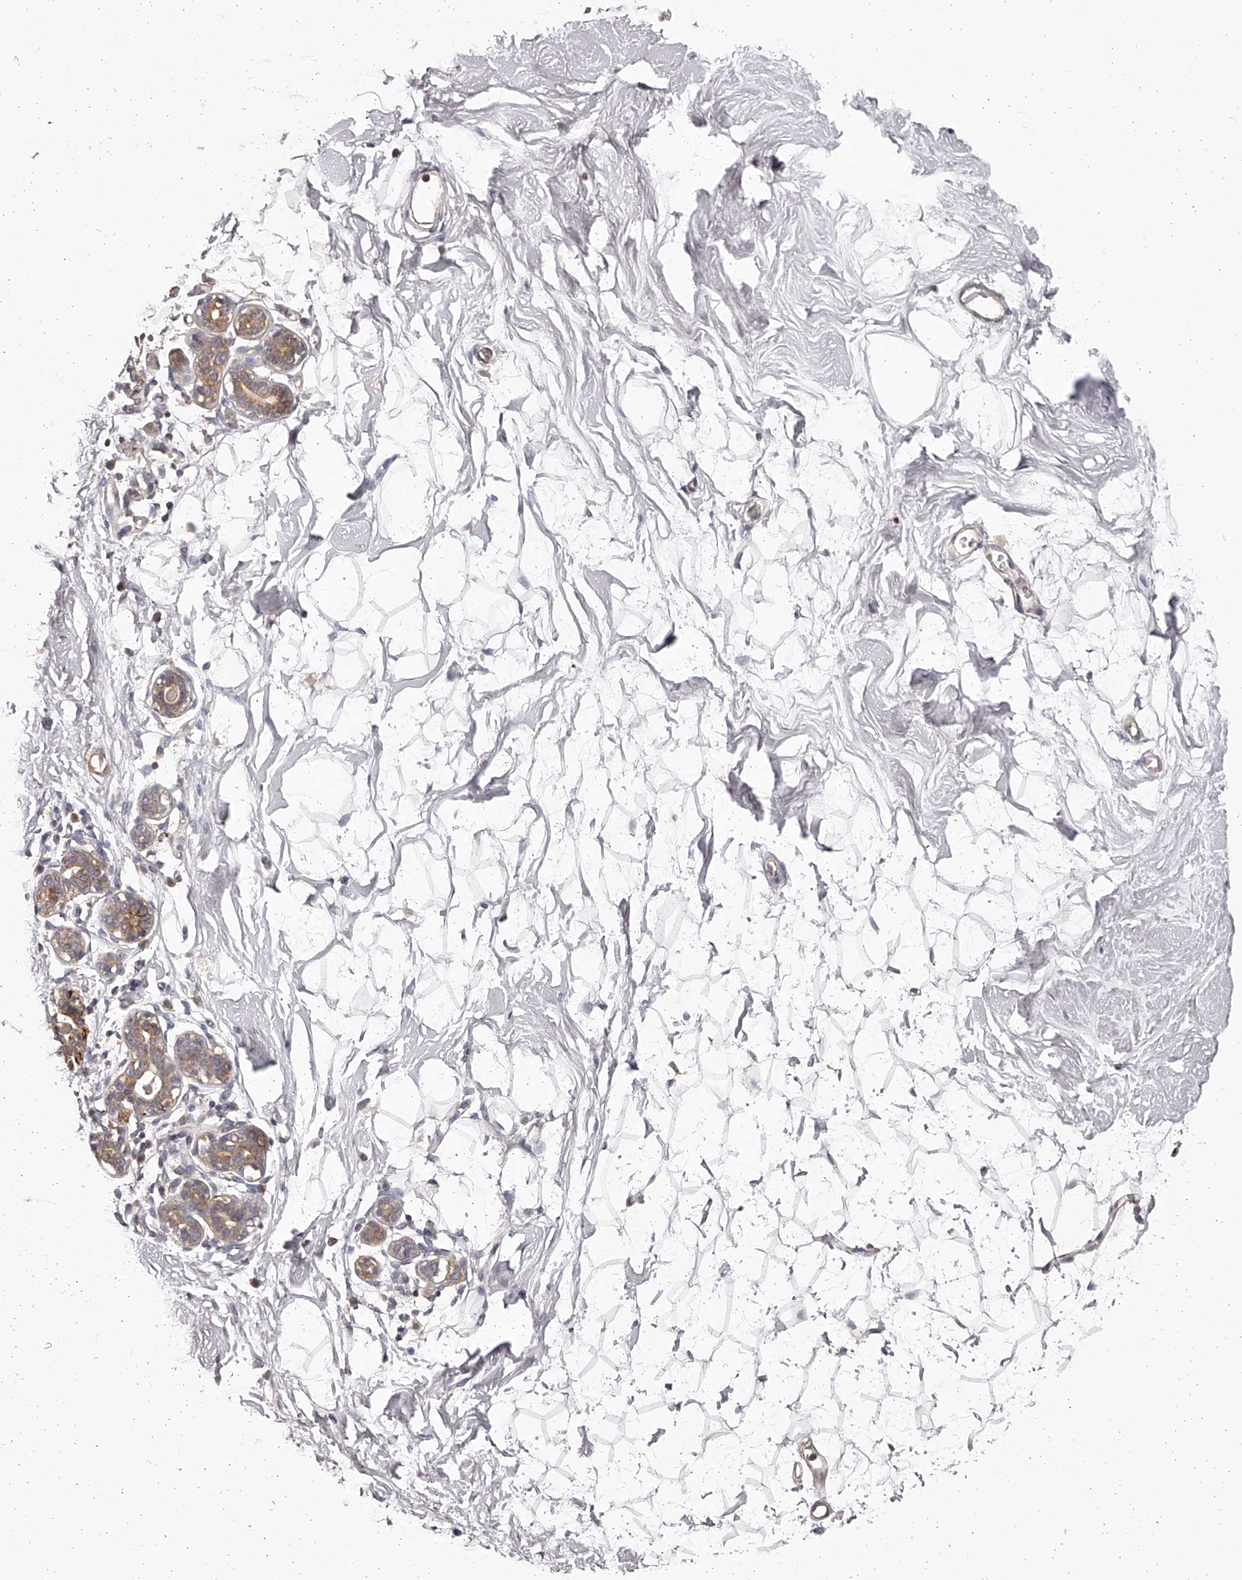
{"staining": {"intensity": "negative", "quantity": "none", "location": "none"}, "tissue": "breast", "cell_type": "Adipocytes", "image_type": "normal", "snomed": [{"axis": "morphology", "description": "Normal tissue, NOS"}, {"axis": "topography", "description": "Breast"}], "caption": "Breast stained for a protein using IHC demonstrates no expression adipocytes.", "gene": "TNN", "patient": {"sex": "female", "age": 26}}